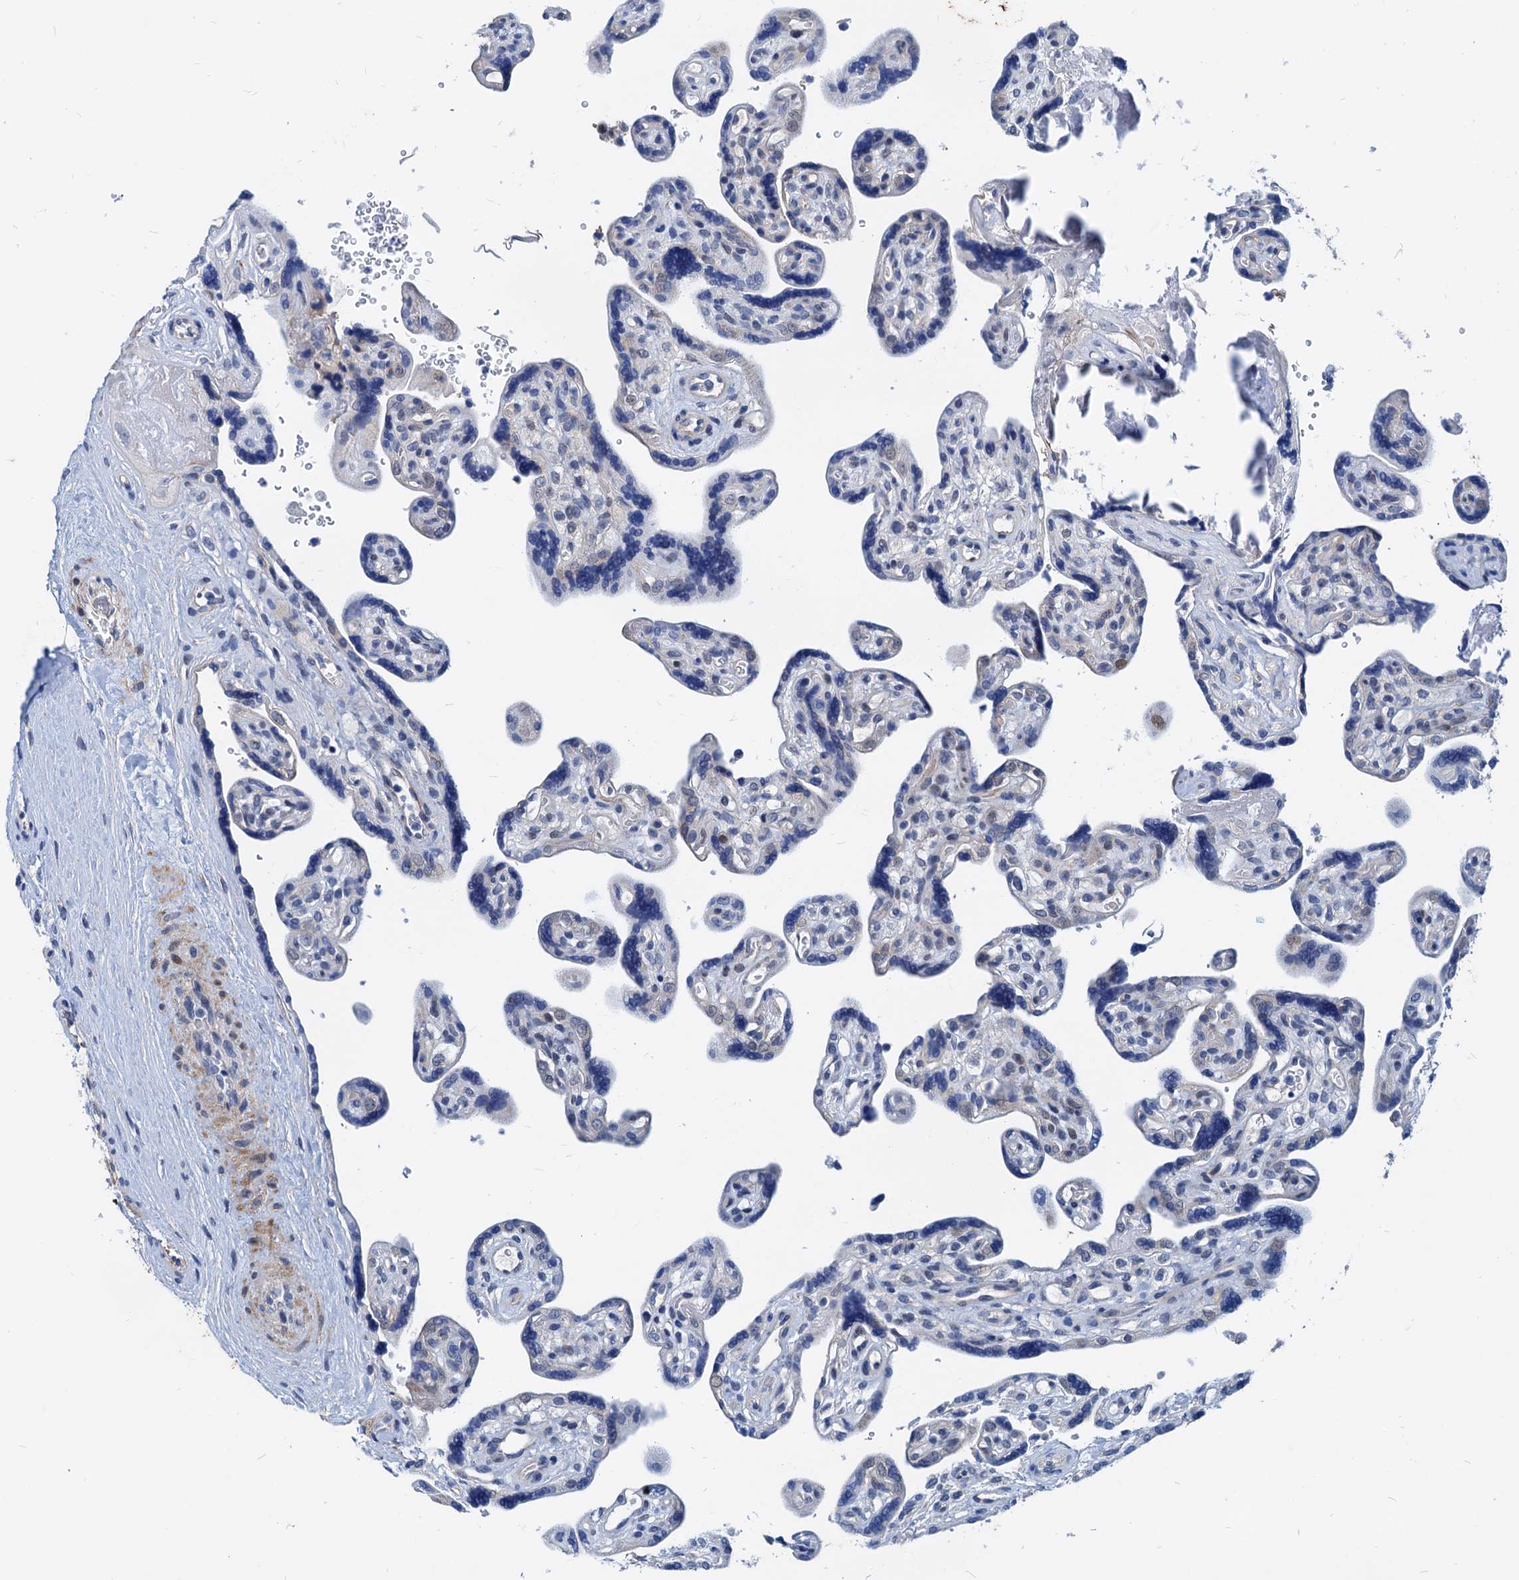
{"staining": {"intensity": "weak", "quantity": "<25%", "location": "nuclear"}, "tissue": "placenta", "cell_type": "Trophoblastic cells", "image_type": "normal", "snomed": [{"axis": "morphology", "description": "Normal tissue, NOS"}, {"axis": "topography", "description": "Placenta"}], "caption": "Immunohistochemical staining of normal placenta demonstrates no significant expression in trophoblastic cells. (Brightfield microscopy of DAB IHC at high magnification).", "gene": "HSF2", "patient": {"sex": "female", "age": 39}}